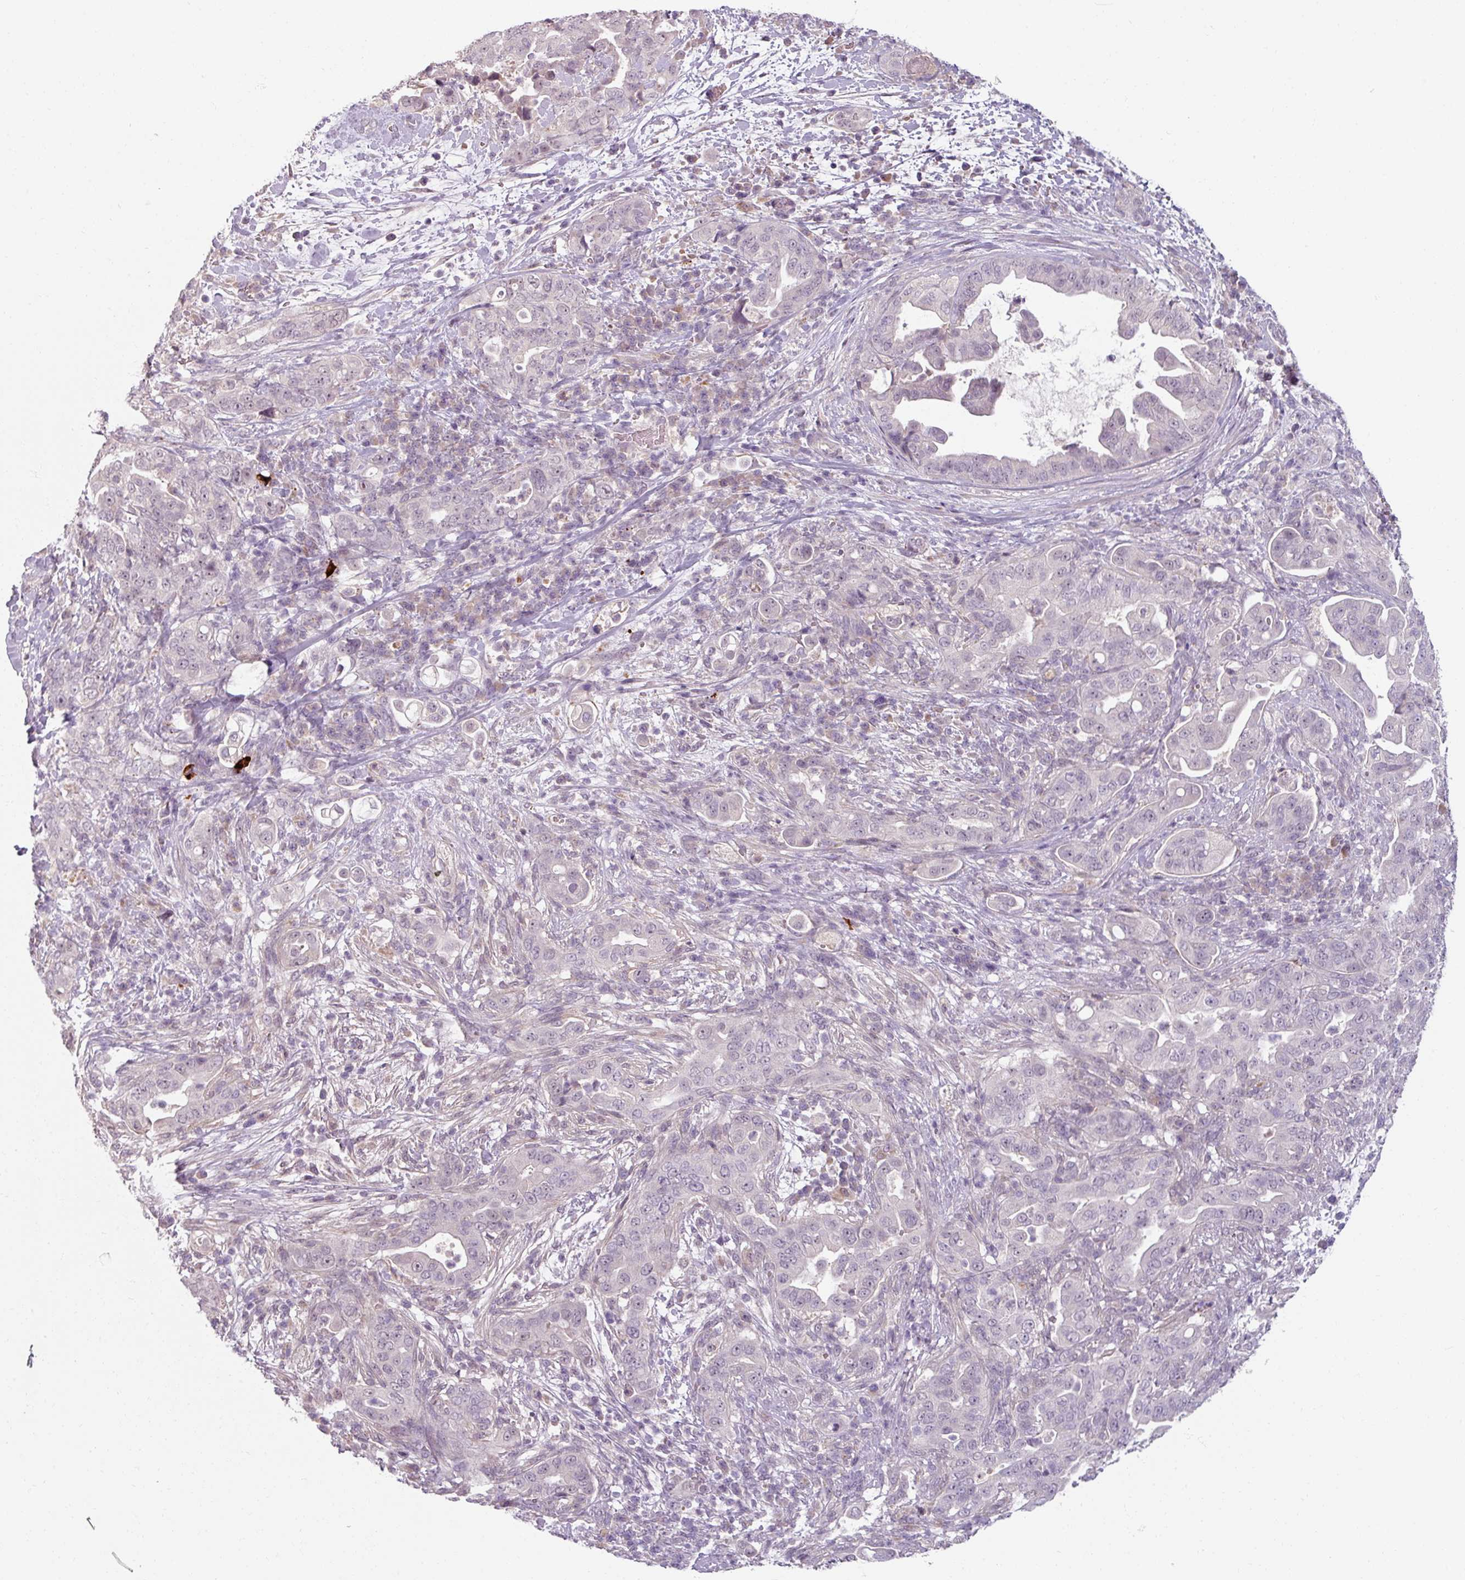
{"staining": {"intensity": "negative", "quantity": "none", "location": "none"}, "tissue": "pancreatic cancer", "cell_type": "Tumor cells", "image_type": "cancer", "snomed": [{"axis": "morphology", "description": "Normal tissue, NOS"}, {"axis": "morphology", "description": "Adenocarcinoma, NOS"}, {"axis": "topography", "description": "Lymph node"}, {"axis": "topography", "description": "Pancreas"}], "caption": "Tumor cells show no significant staining in pancreatic cancer.", "gene": "UVSSA", "patient": {"sex": "female", "age": 67}}